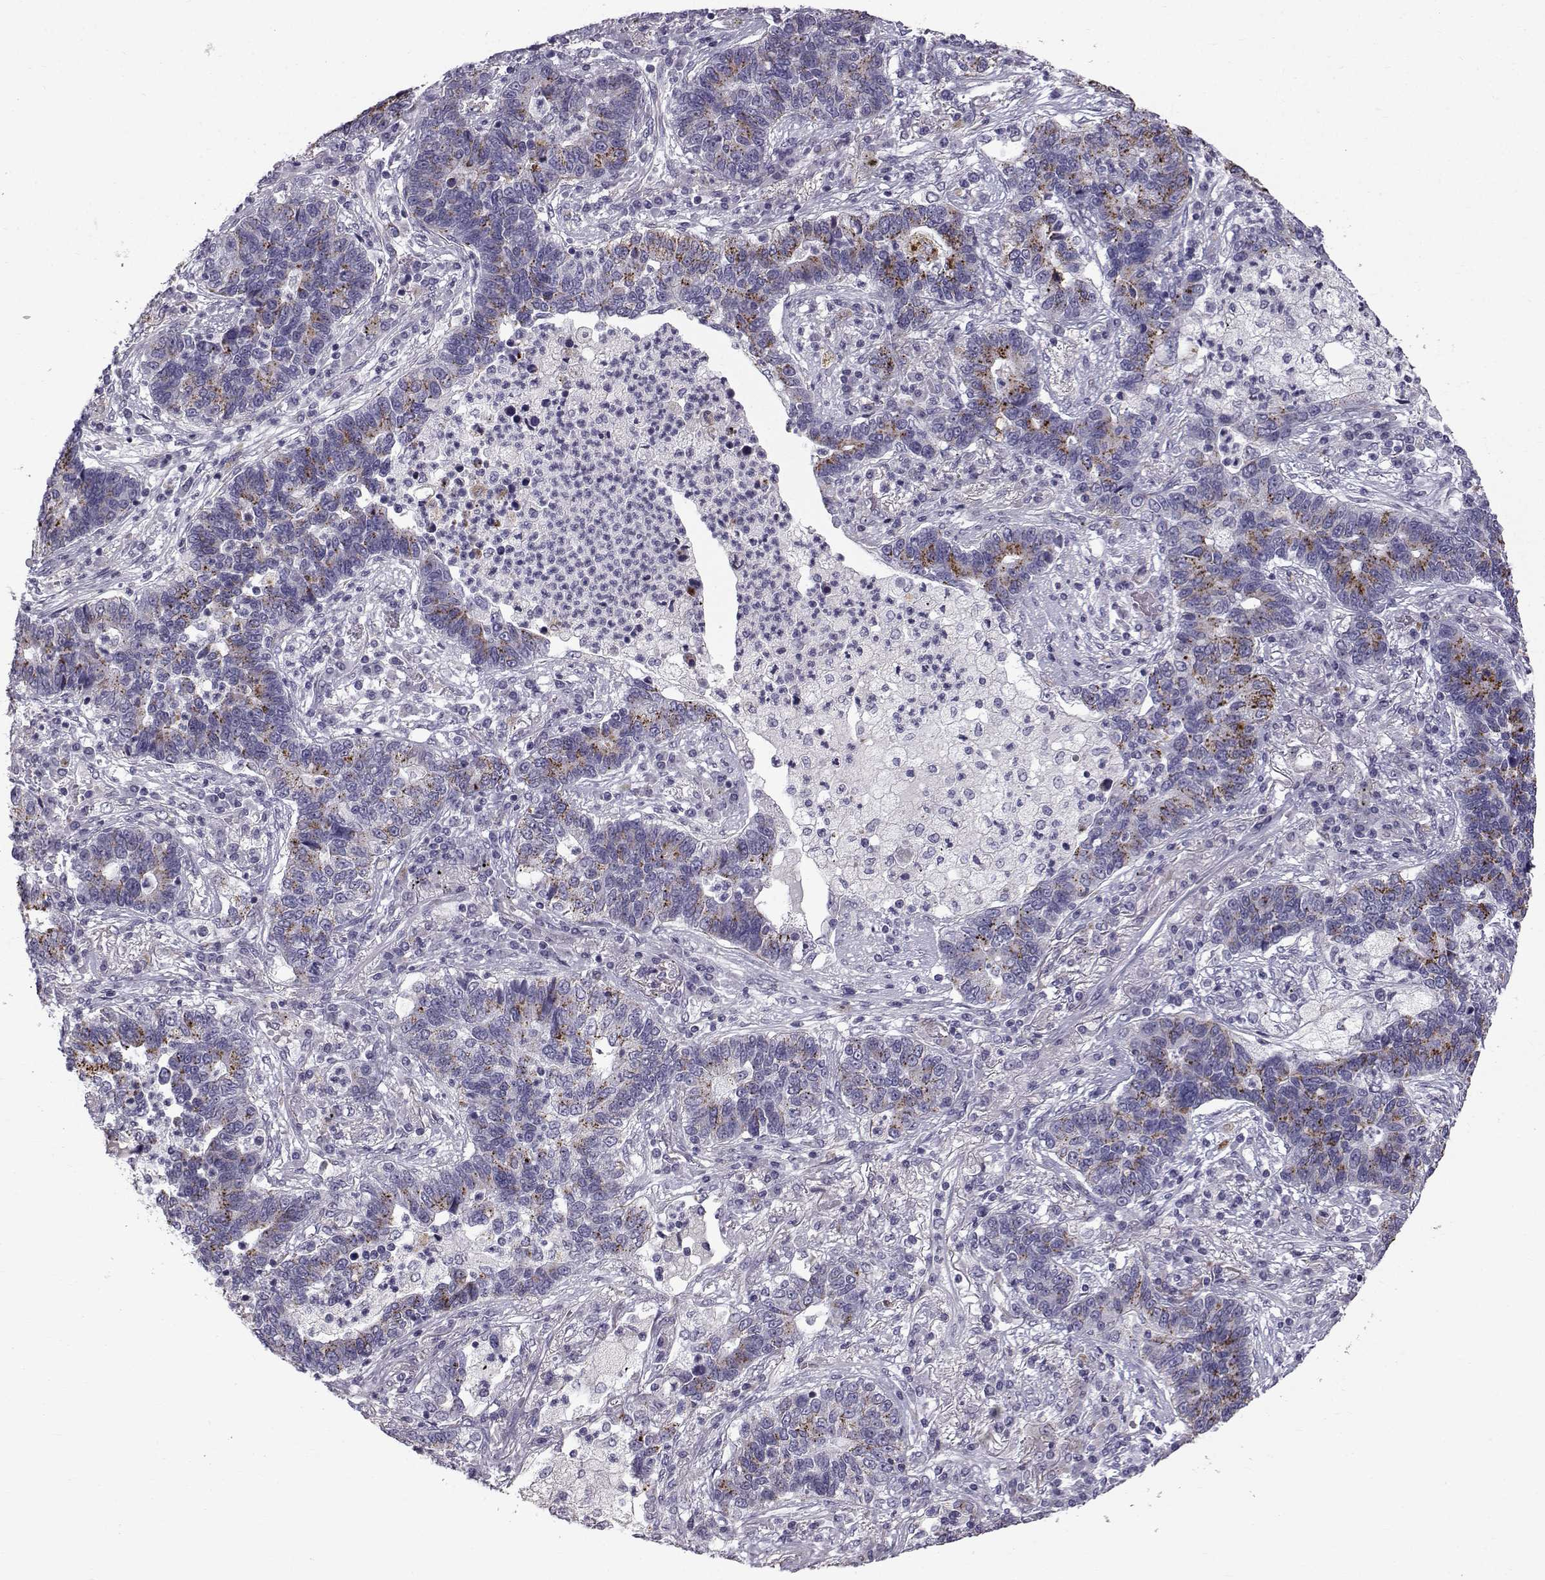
{"staining": {"intensity": "moderate", "quantity": "<25%", "location": "cytoplasmic/membranous"}, "tissue": "lung cancer", "cell_type": "Tumor cells", "image_type": "cancer", "snomed": [{"axis": "morphology", "description": "Adenocarcinoma, NOS"}, {"axis": "topography", "description": "Lung"}], "caption": "Lung cancer (adenocarcinoma) was stained to show a protein in brown. There is low levels of moderate cytoplasmic/membranous positivity in approximately <25% of tumor cells. Nuclei are stained in blue.", "gene": "CALCR", "patient": {"sex": "female", "age": 57}}